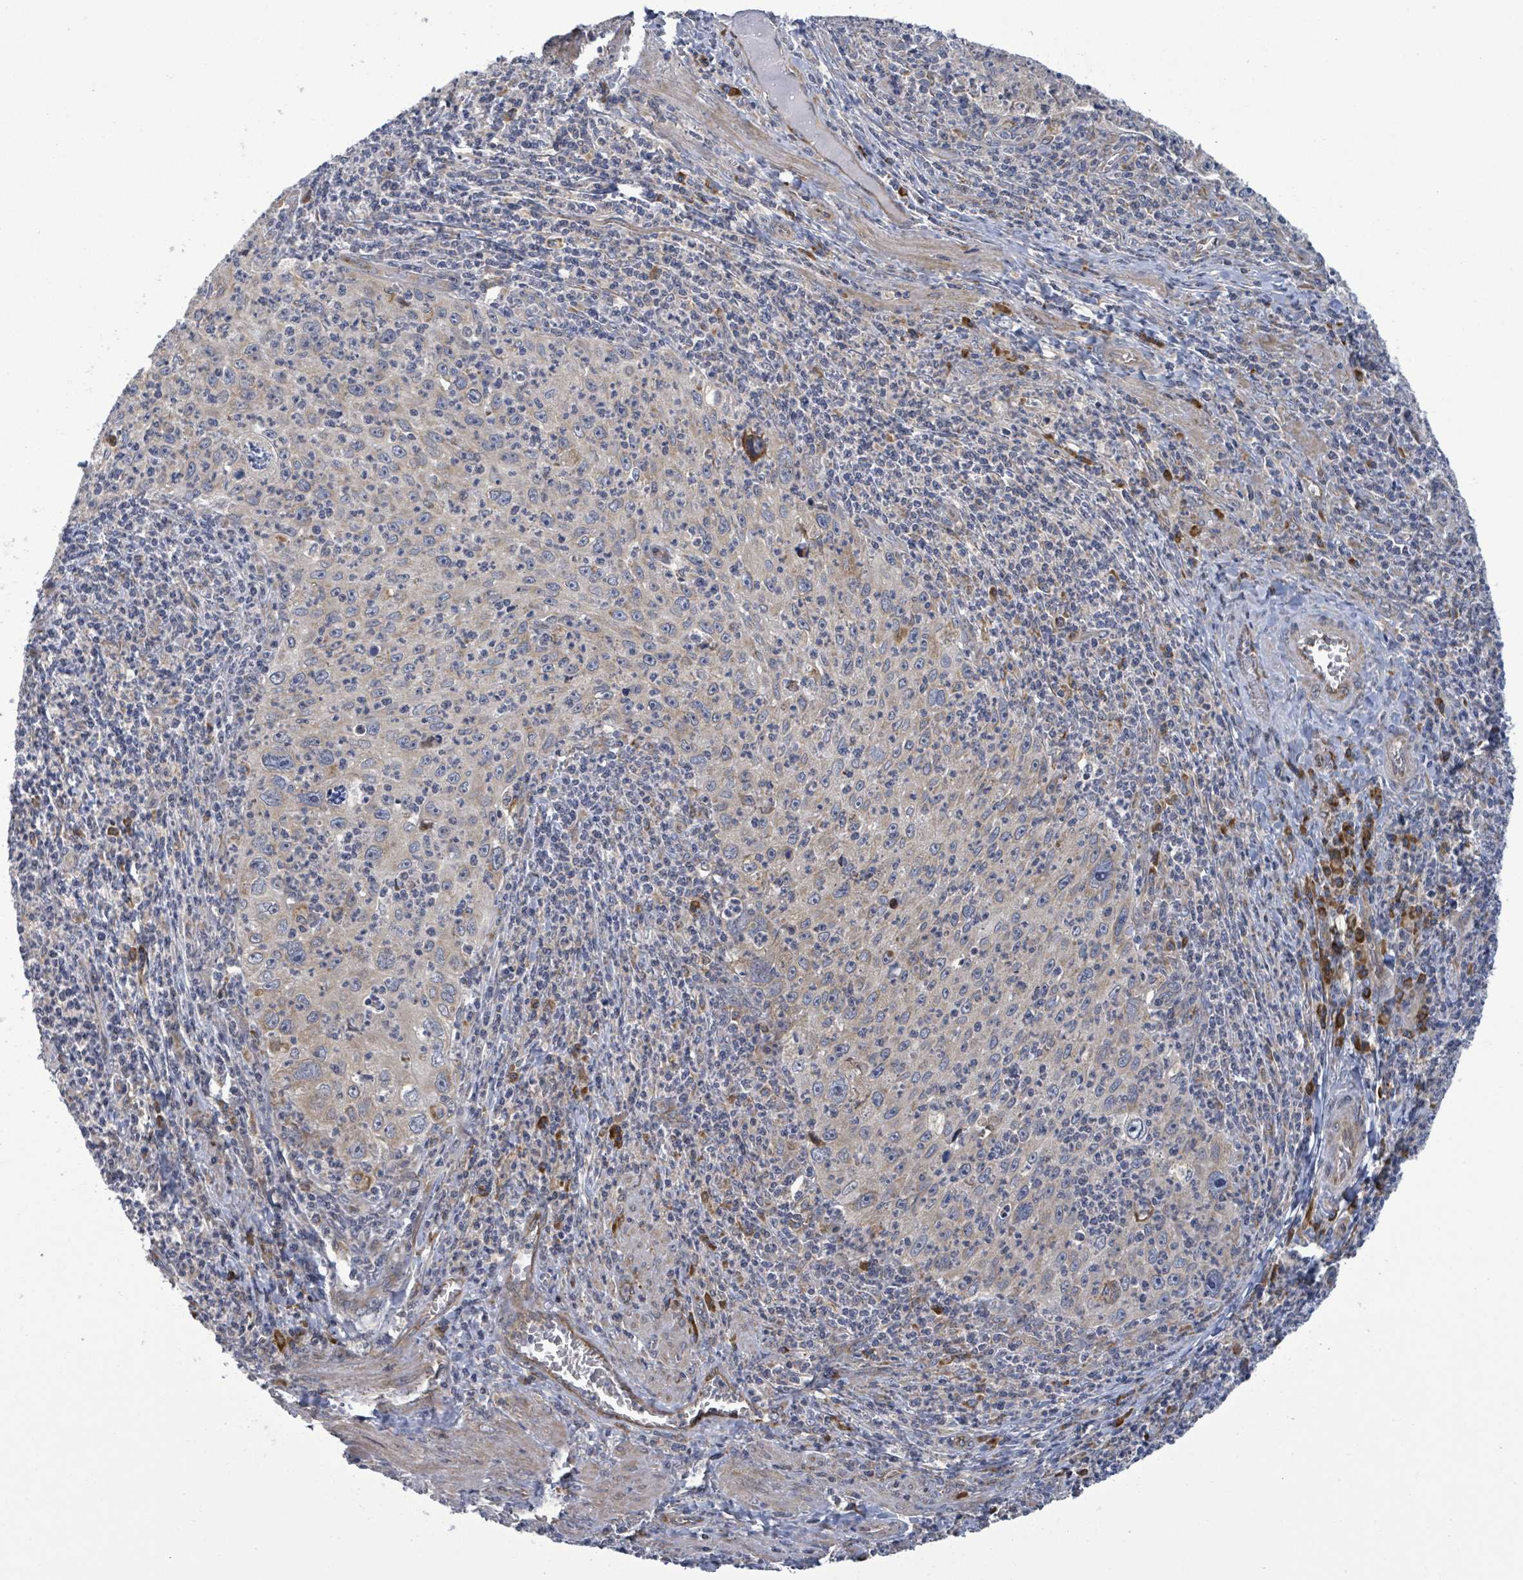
{"staining": {"intensity": "weak", "quantity": "<25%", "location": "cytoplasmic/membranous"}, "tissue": "cervical cancer", "cell_type": "Tumor cells", "image_type": "cancer", "snomed": [{"axis": "morphology", "description": "Squamous cell carcinoma, NOS"}, {"axis": "topography", "description": "Cervix"}], "caption": "Tumor cells are negative for brown protein staining in squamous cell carcinoma (cervical). Brightfield microscopy of immunohistochemistry stained with DAB (brown) and hematoxylin (blue), captured at high magnification.", "gene": "NOMO1", "patient": {"sex": "female", "age": 30}}